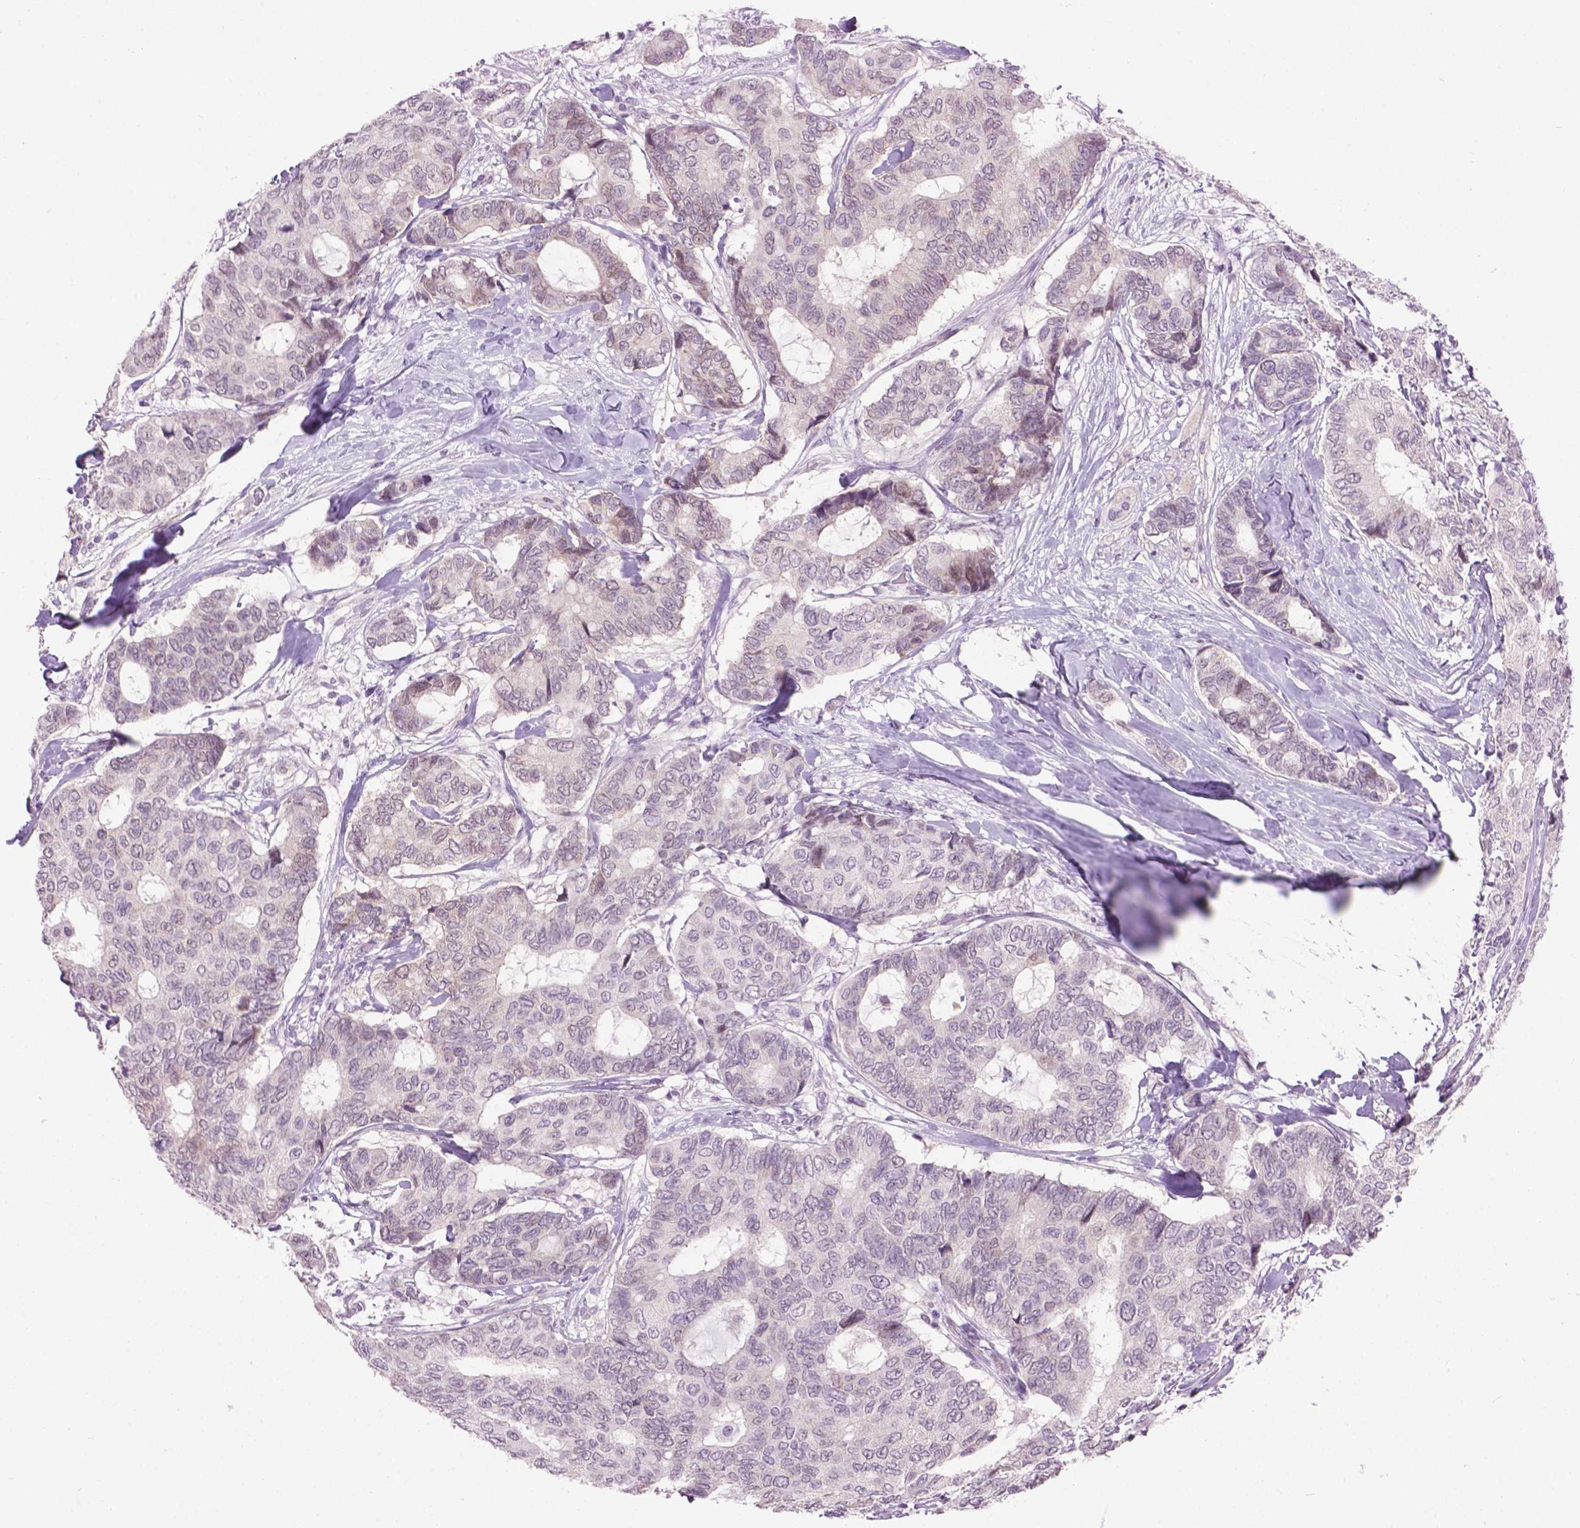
{"staining": {"intensity": "negative", "quantity": "none", "location": "none"}, "tissue": "breast cancer", "cell_type": "Tumor cells", "image_type": "cancer", "snomed": [{"axis": "morphology", "description": "Duct carcinoma"}, {"axis": "topography", "description": "Breast"}], "caption": "Image shows no protein positivity in tumor cells of breast infiltrating ductal carcinoma tissue.", "gene": "TH", "patient": {"sex": "female", "age": 75}}